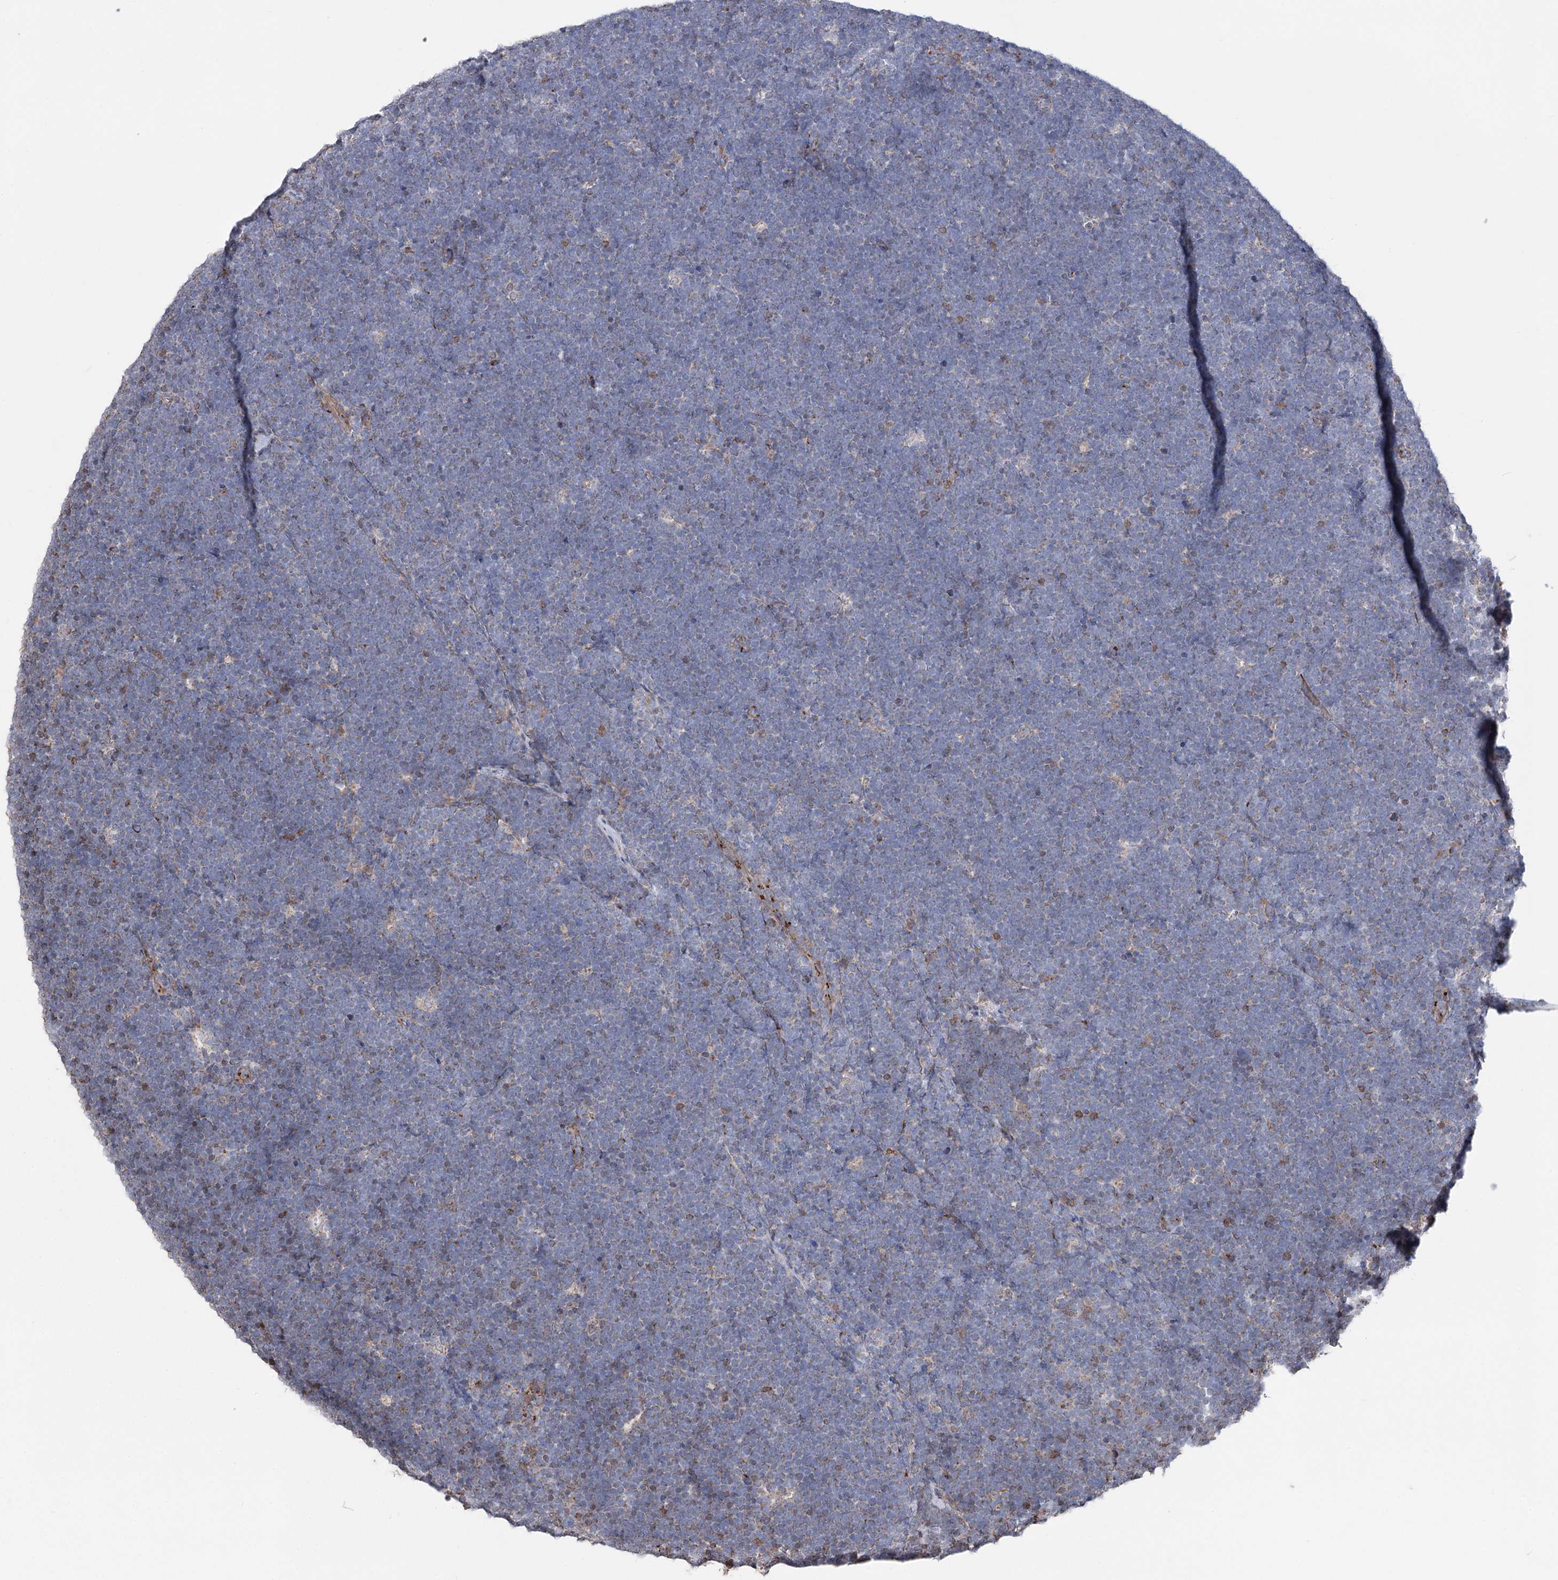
{"staining": {"intensity": "negative", "quantity": "none", "location": "none"}, "tissue": "lymphoma", "cell_type": "Tumor cells", "image_type": "cancer", "snomed": [{"axis": "morphology", "description": "Malignant lymphoma, non-Hodgkin's type, High grade"}, {"axis": "topography", "description": "Lymph node"}], "caption": "This is an IHC image of human lymphoma. There is no staining in tumor cells.", "gene": "ARHGAP20", "patient": {"sex": "male", "age": 13}}